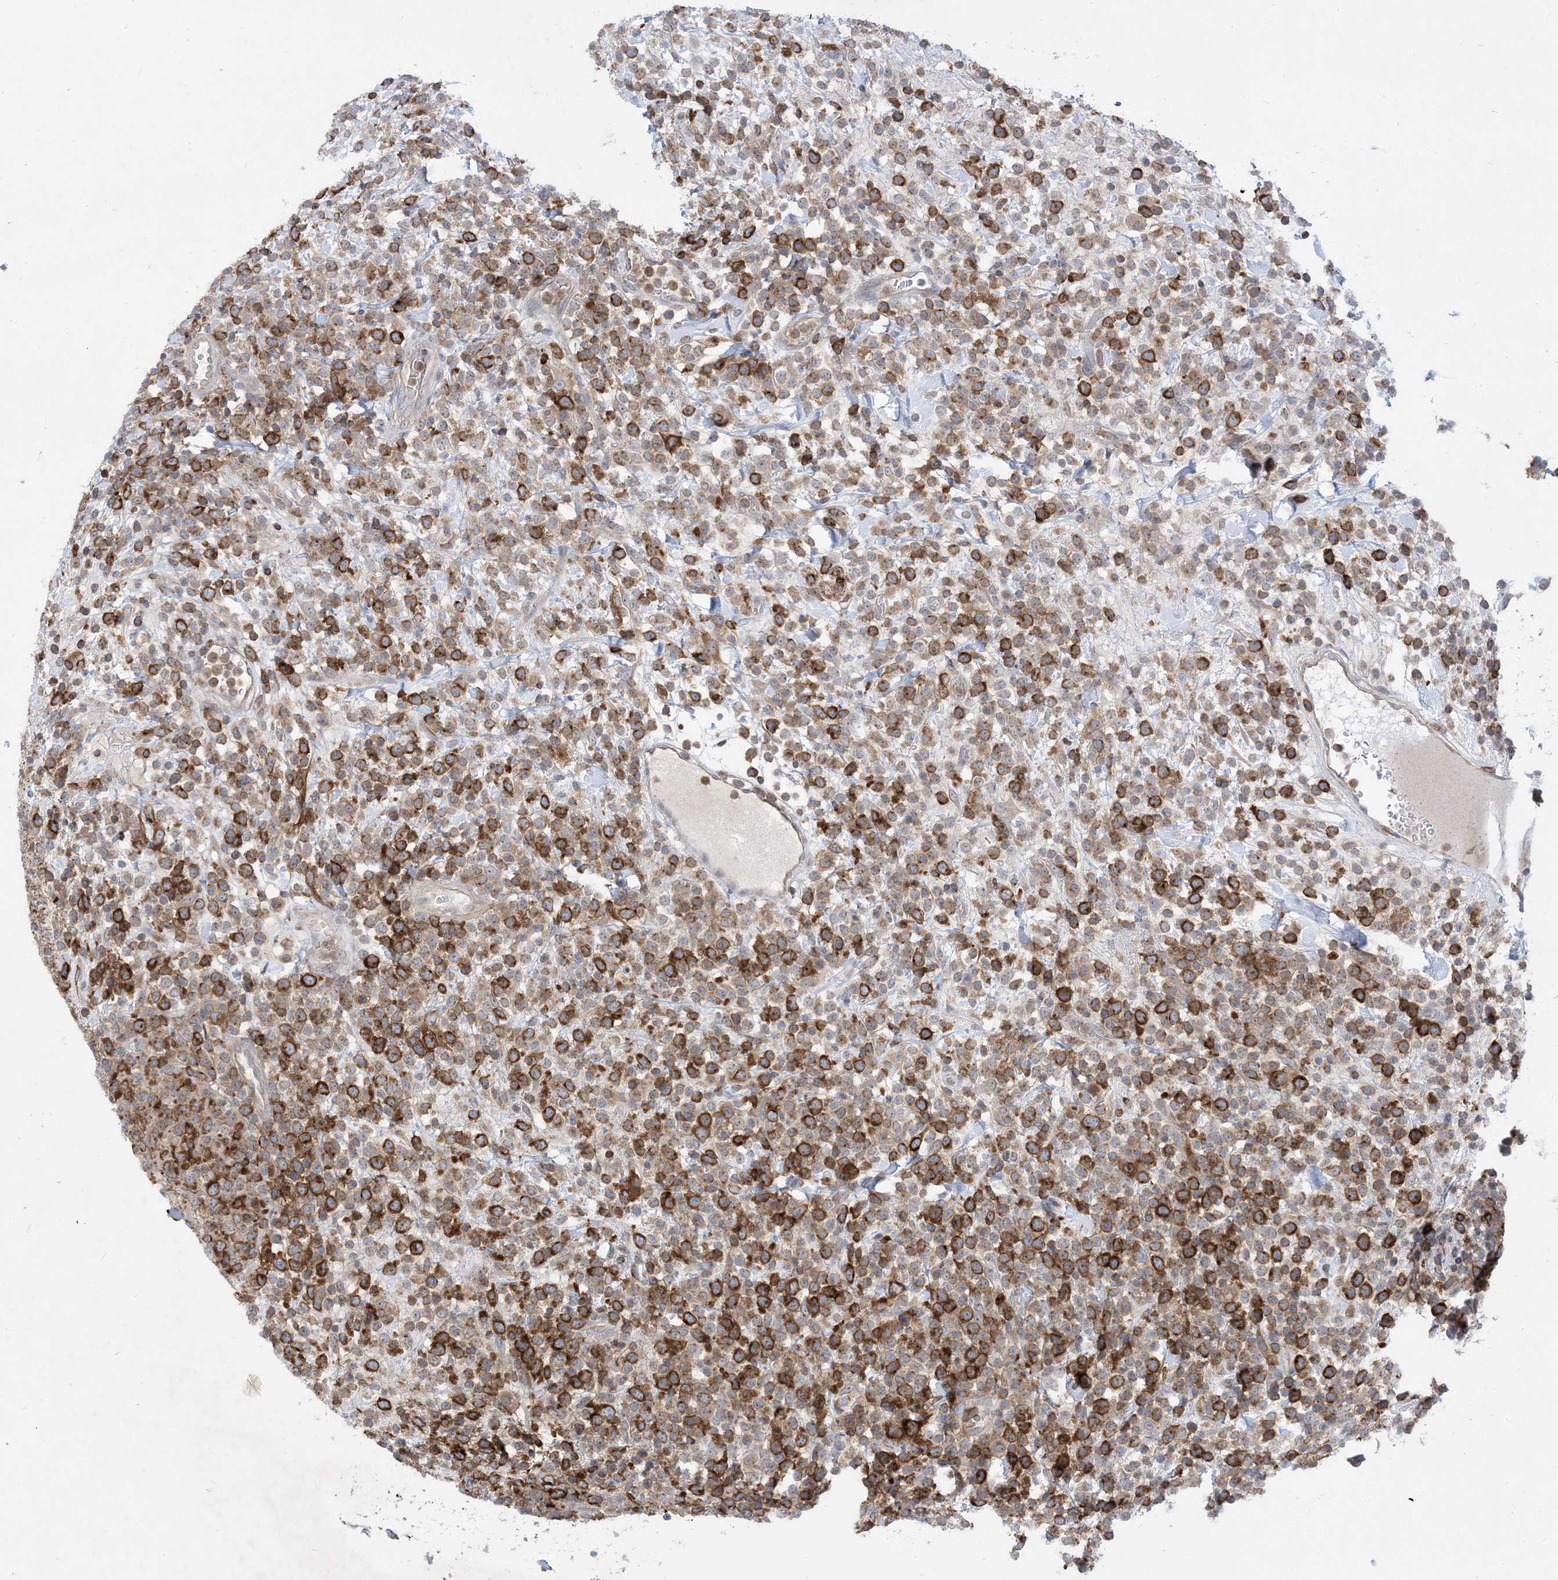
{"staining": {"intensity": "strong", "quantity": ">75%", "location": "cytoplasmic/membranous"}, "tissue": "lymphoma", "cell_type": "Tumor cells", "image_type": "cancer", "snomed": [{"axis": "morphology", "description": "Malignant lymphoma, non-Hodgkin's type, High grade"}, {"axis": "topography", "description": "Colon"}], "caption": "Protein expression by immunohistochemistry (IHC) demonstrates strong cytoplasmic/membranous positivity in about >75% of tumor cells in high-grade malignant lymphoma, non-Hodgkin's type. Nuclei are stained in blue.", "gene": "AOC1", "patient": {"sex": "female", "age": 53}}